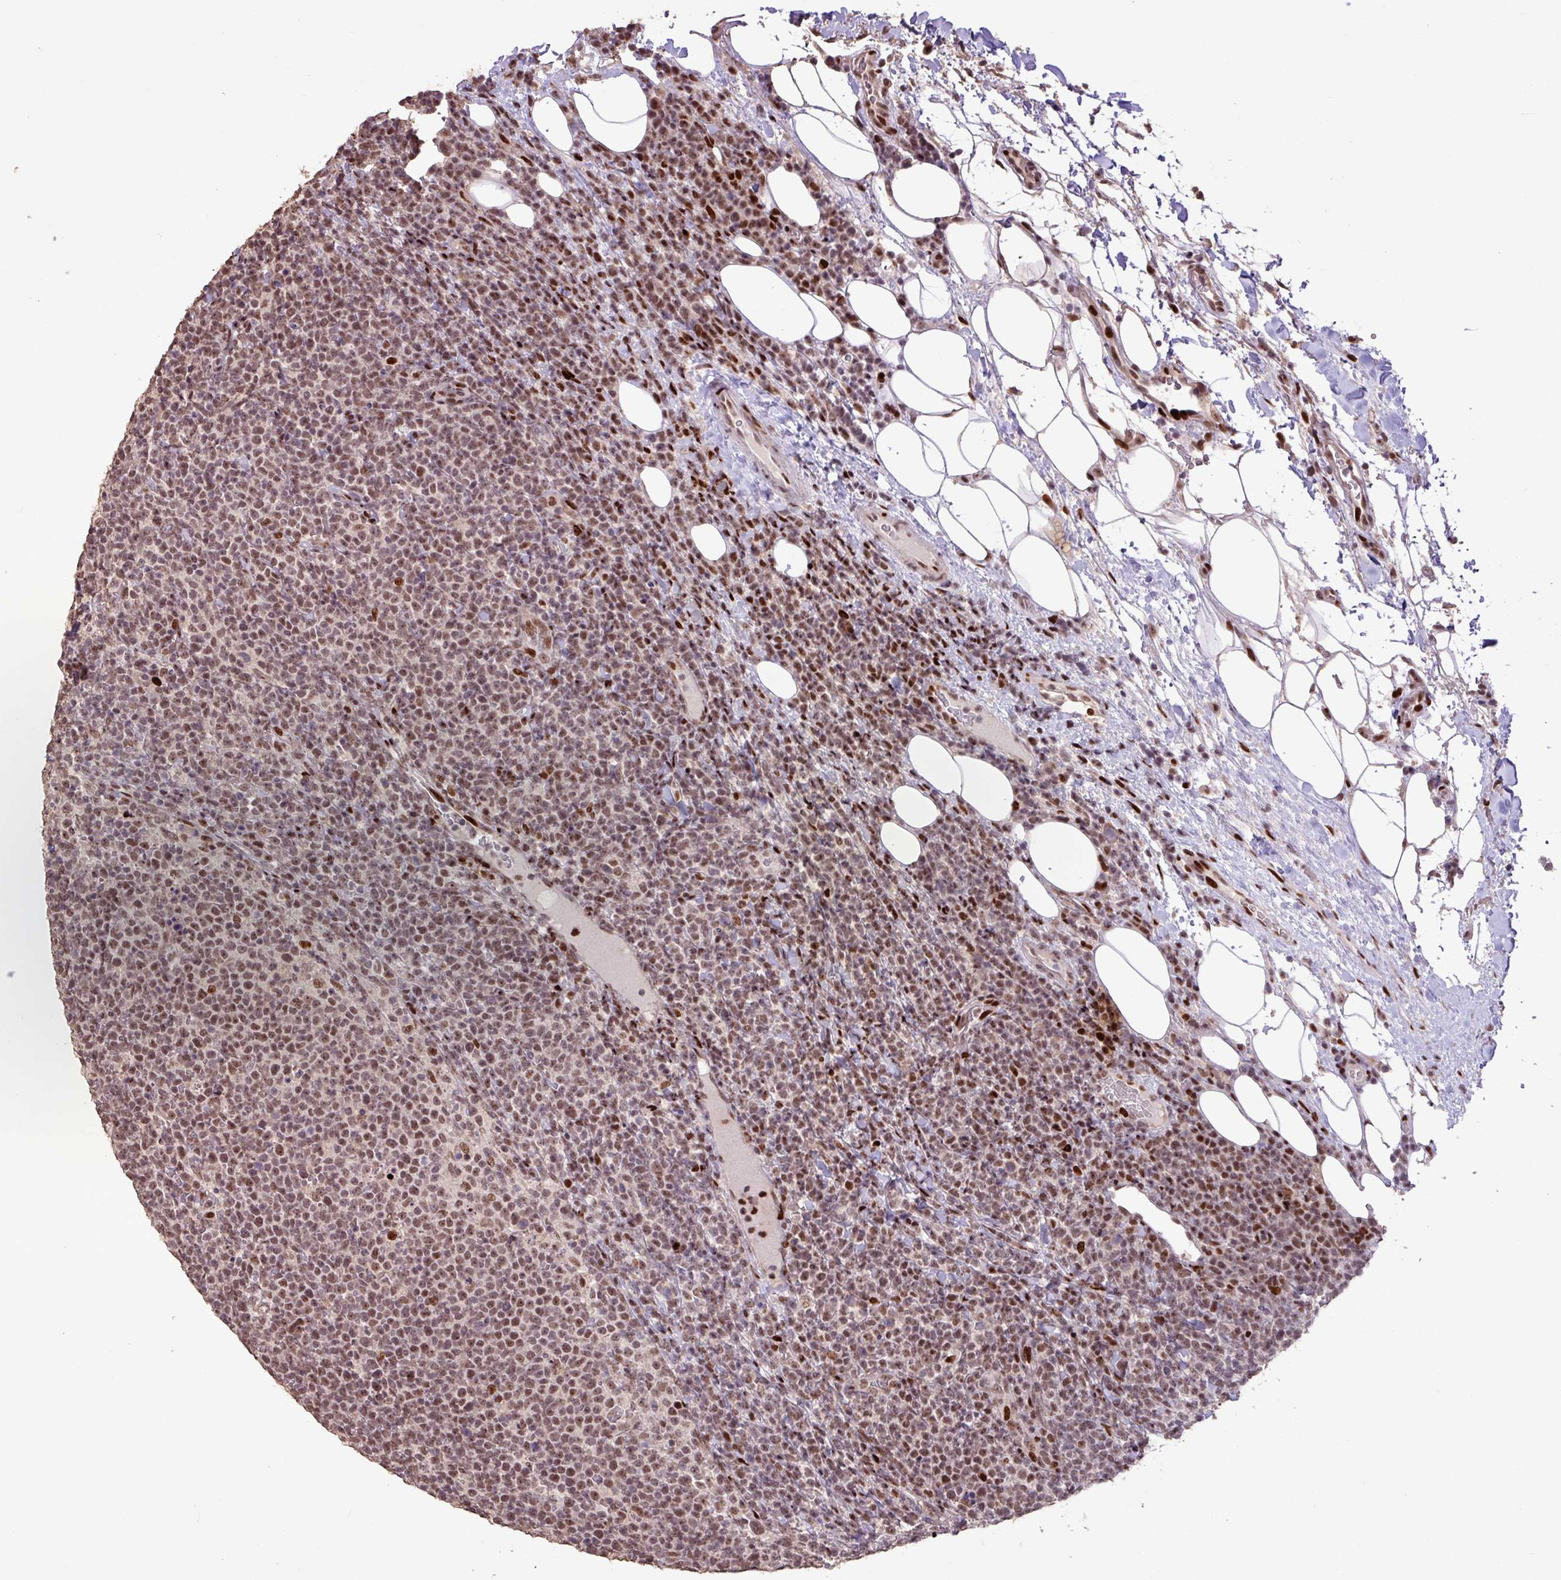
{"staining": {"intensity": "moderate", "quantity": ">75%", "location": "nuclear"}, "tissue": "lymphoma", "cell_type": "Tumor cells", "image_type": "cancer", "snomed": [{"axis": "morphology", "description": "Malignant lymphoma, non-Hodgkin's type, High grade"}, {"axis": "topography", "description": "Lymph node"}], "caption": "The immunohistochemical stain highlights moderate nuclear staining in tumor cells of high-grade malignant lymphoma, non-Hodgkin's type tissue.", "gene": "ZNF709", "patient": {"sex": "male", "age": 61}}